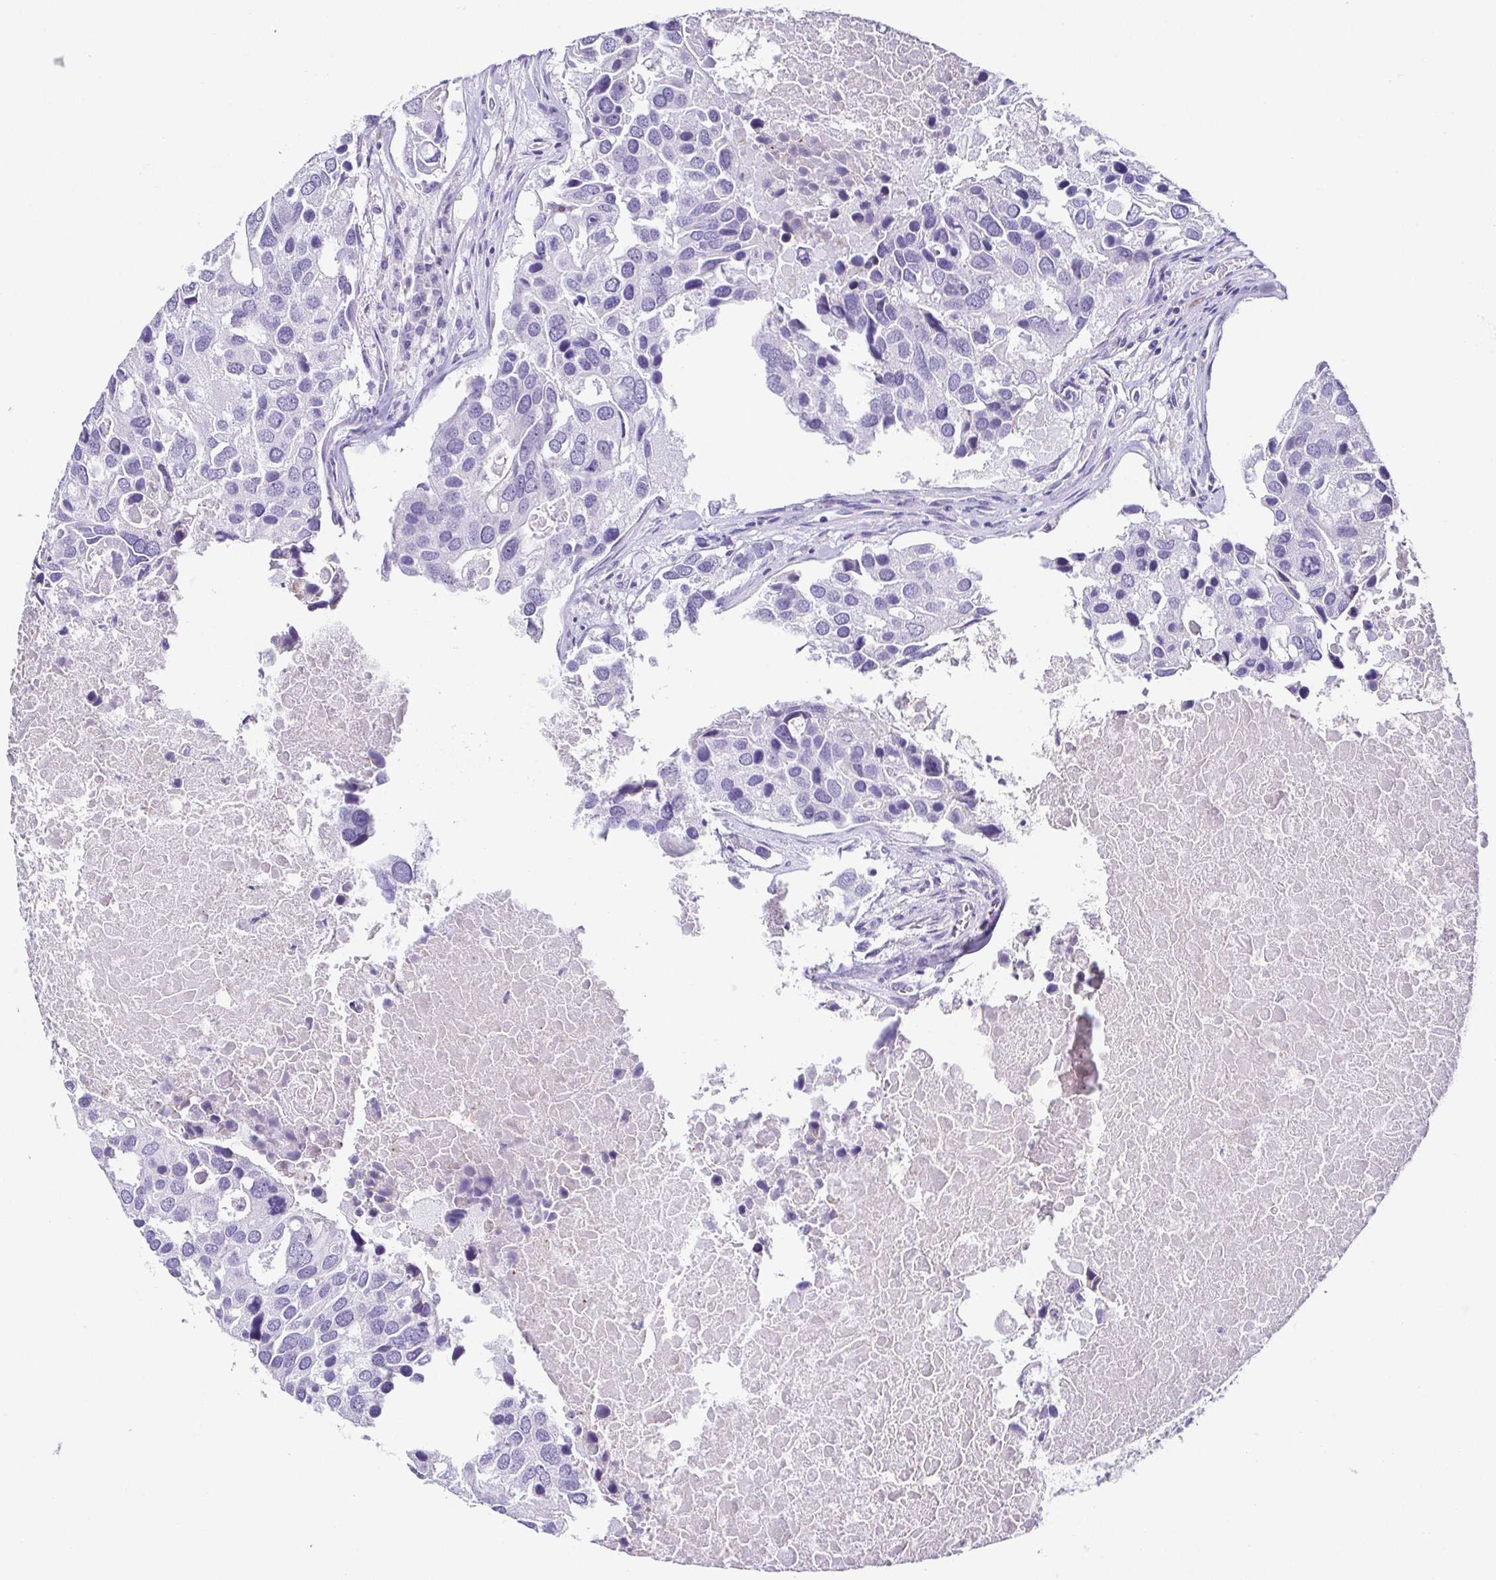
{"staining": {"intensity": "negative", "quantity": "none", "location": "none"}, "tissue": "breast cancer", "cell_type": "Tumor cells", "image_type": "cancer", "snomed": [{"axis": "morphology", "description": "Duct carcinoma"}, {"axis": "topography", "description": "Breast"}], "caption": "Immunohistochemical staining of human breast cancer (intraductal carcinoma) exhibits no significant staining in tumor cells.", "gene": "TNNT2", "patient": {"sex": "female", "age": 83}}